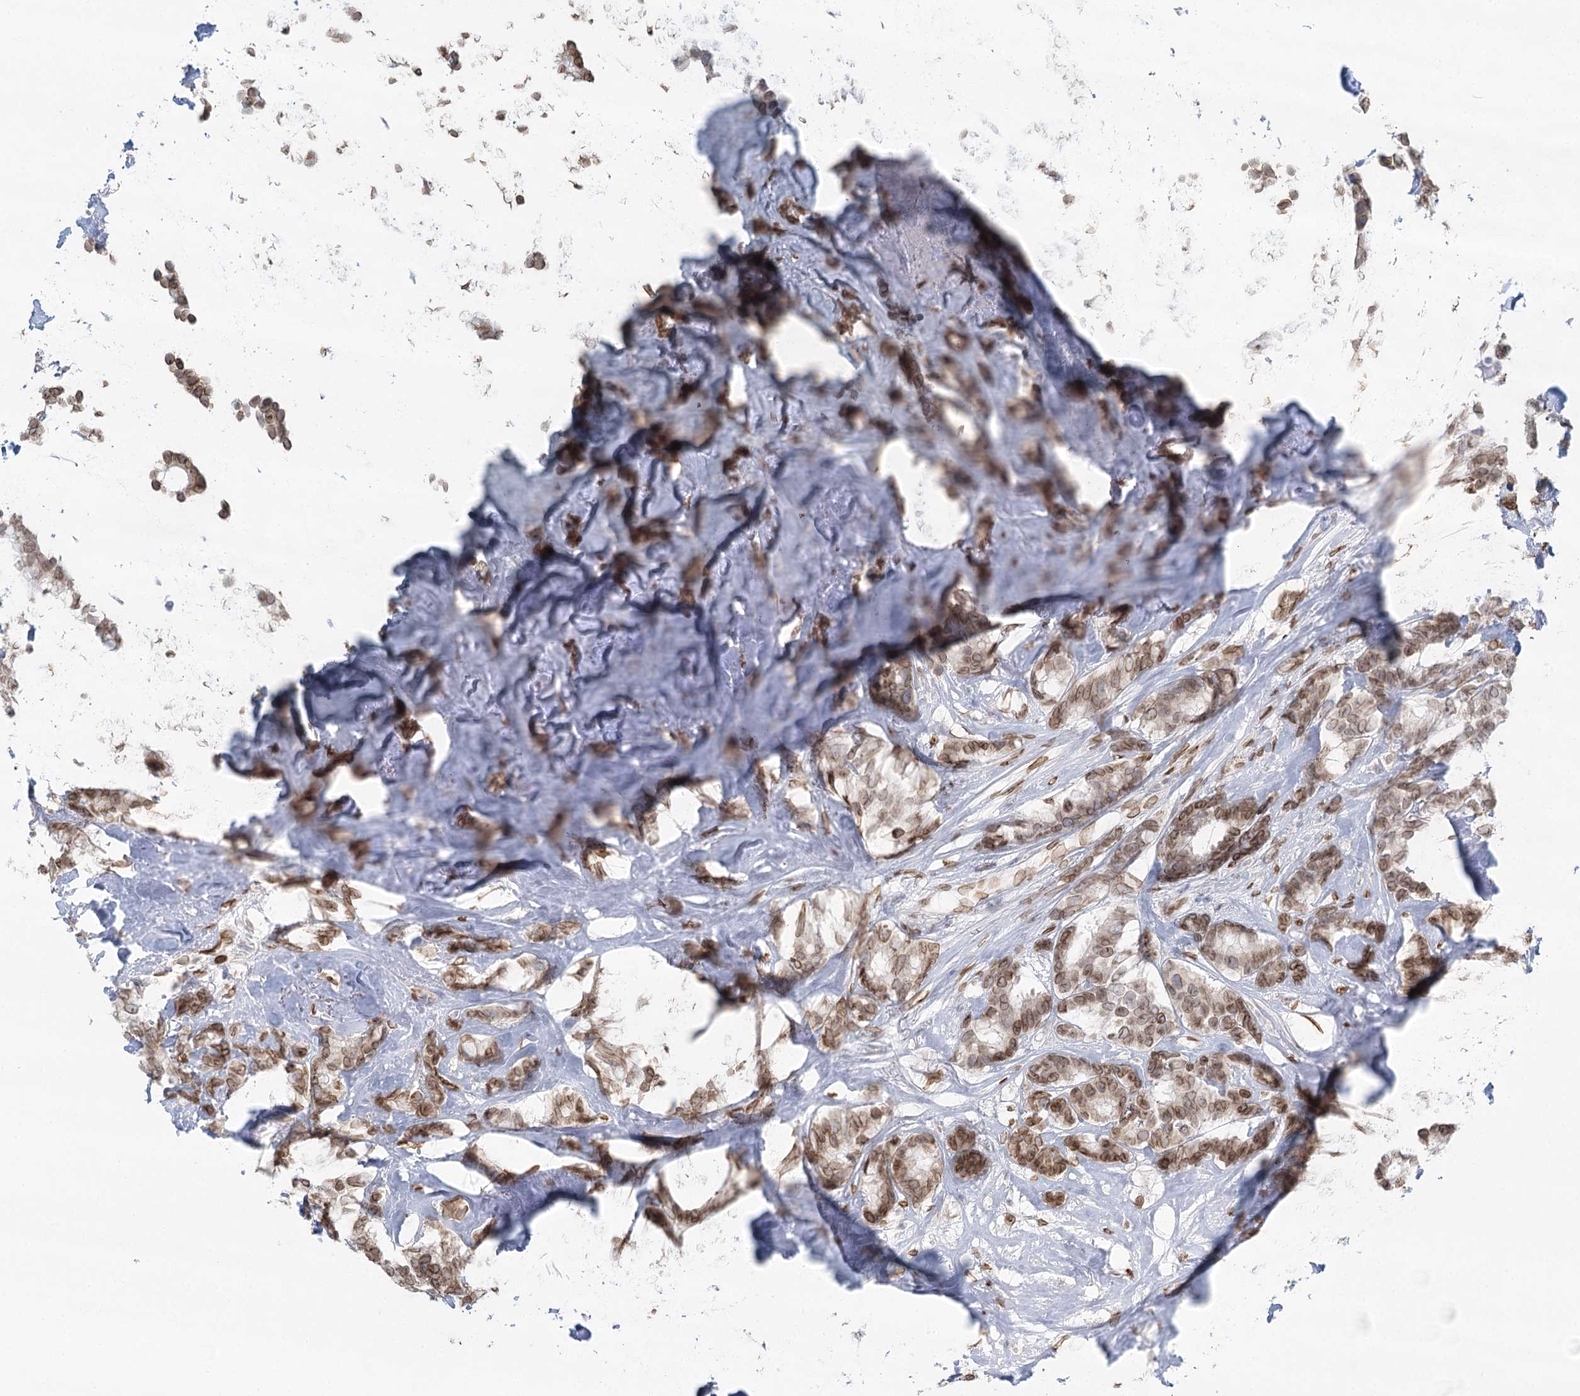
{"staining": {"intensity": "moderate", "quantity": ">75%", "location": "cytoplasmic/membranous,nuclear"}, "tissue": "breast cancer", "cell_type": "Tumor cells", "image_type": "cancer", "snomed": [{"axis": "morphology", "description": "Duct carcinoma"}, {"axis": "topography", "description": "Breast"}], "caption": "A medium amount of moderate cytoplasmic/membranous and nuclear expression is present in approximately >75% of tumor cells in breast invasive ductal carcinoma tissue.", "gene": "VWA5A", "patient": {"sex": "female", "age": 87}}